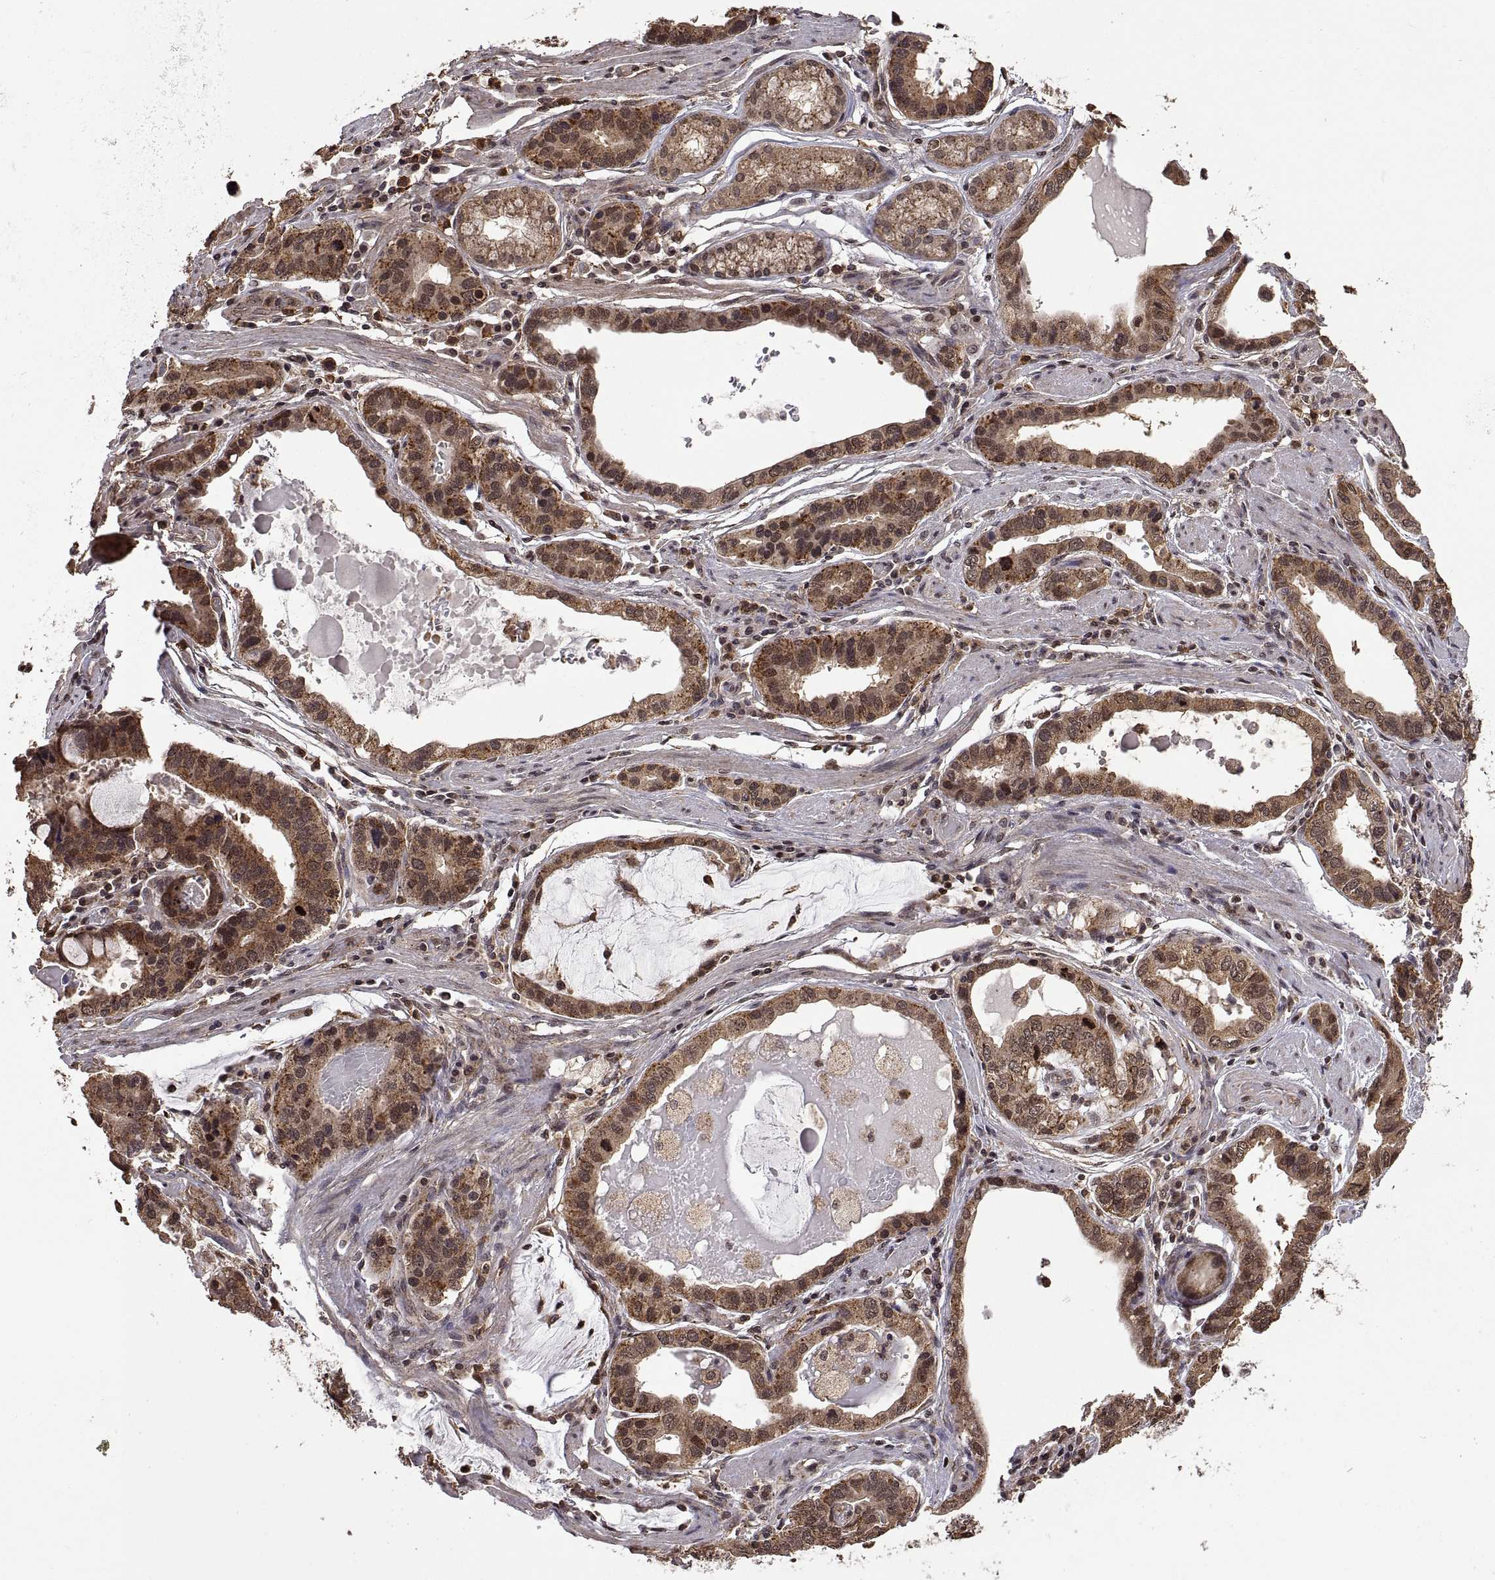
{"staining": {"intensity": "moderate", "quantity": ">75%", "location": "cytoplasmic/membranous"}, "tissue": "stomach cancer", "cell_type": "Tumor cells", "image_type": "cancer", "snomed": [{"axis": "morphology", "description": "Adenocarcinoma, NOS"}, {"axis": "topography", "description": "Stomach, lower"}], "caption": "Human stomach cancer (adenocarcinoma) stained for a protein (brown) displays moderate cytoplasmic/membranous positive staining in about >75% of tumor cells.", "gene": "ZNRF2", "patient": {"sex": "female", "age": 76}}